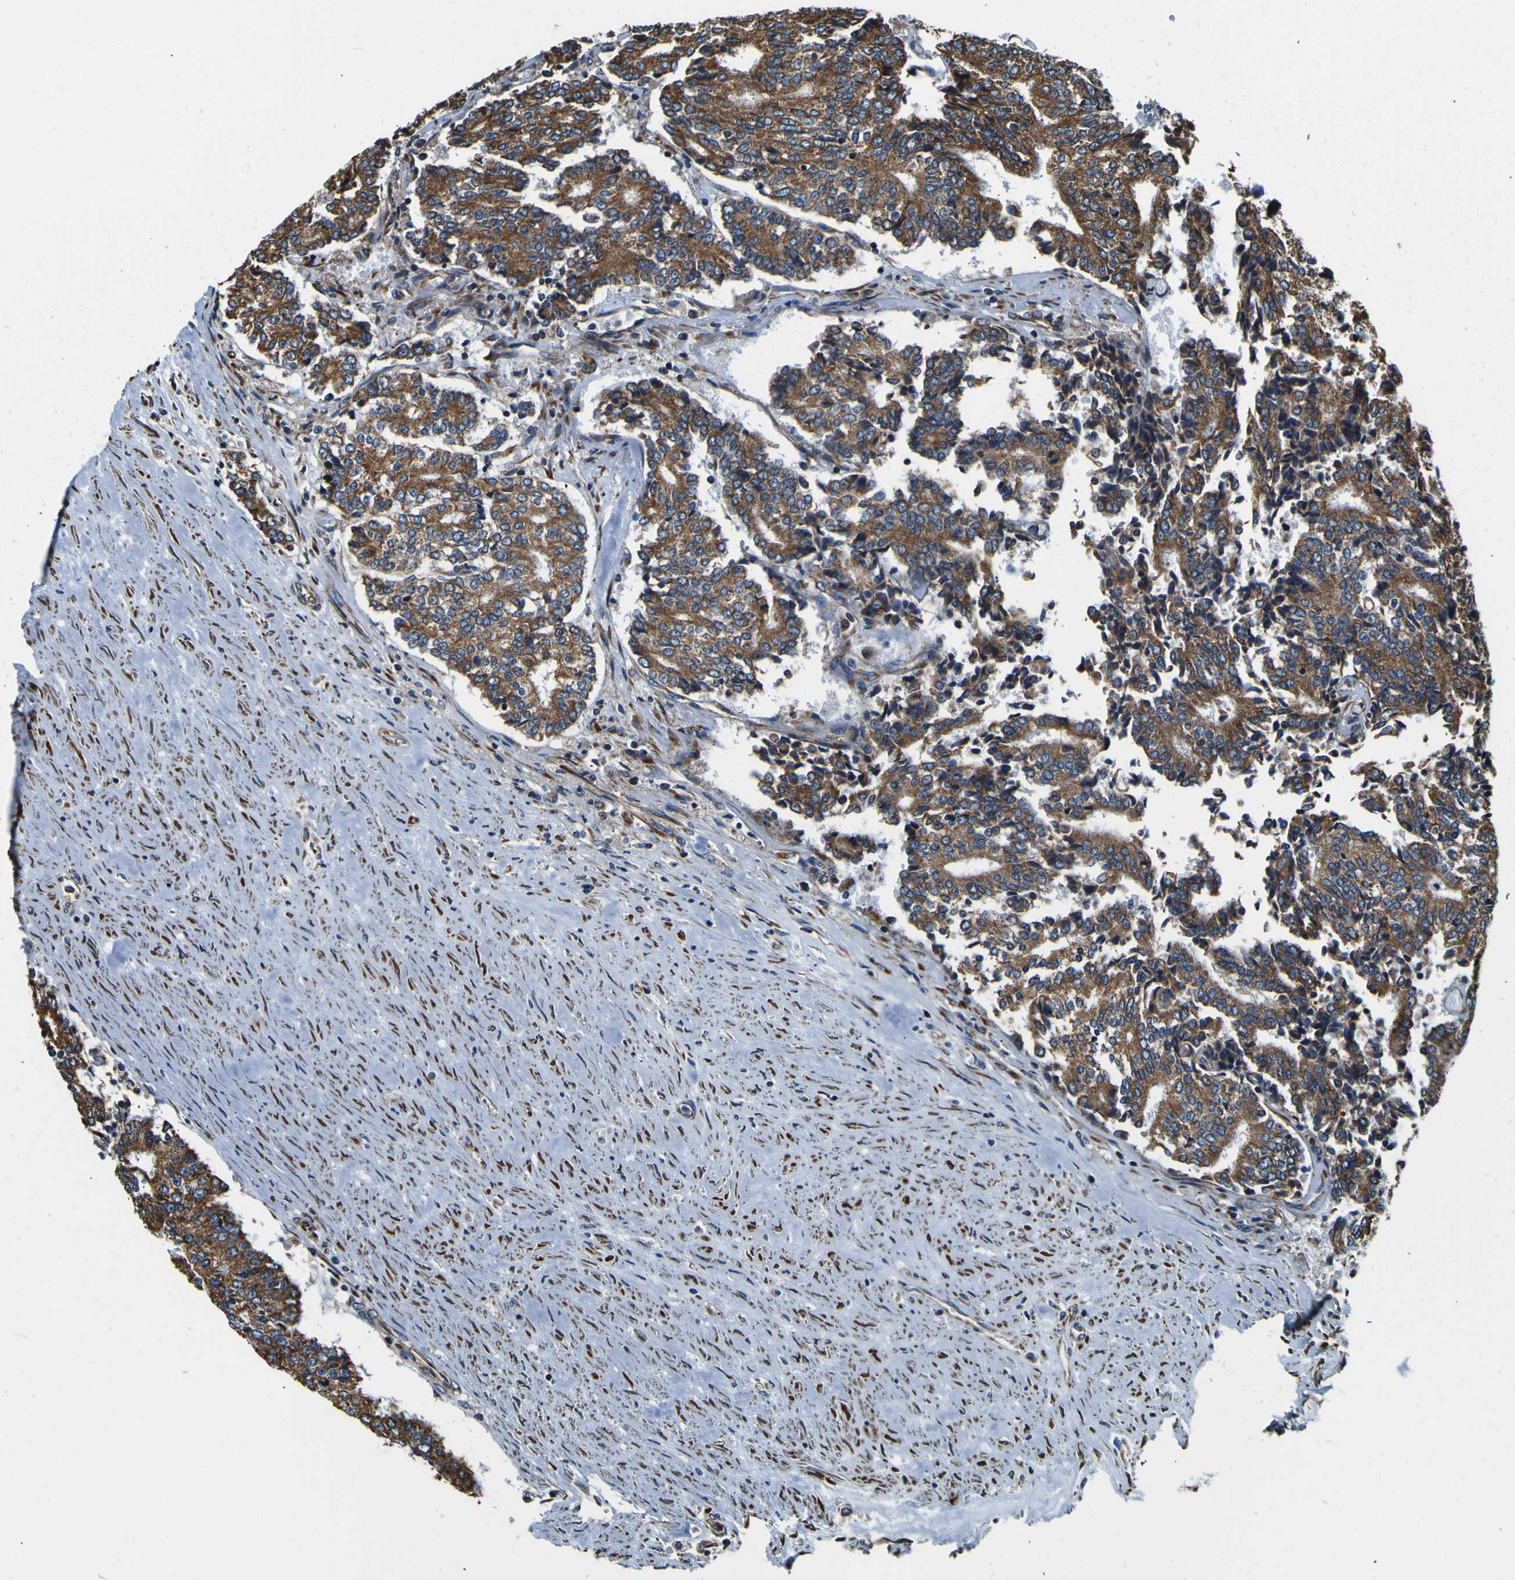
{"staining": {"intensity": "strong", "quantity": ">75%", "location": "cytoplasmic/membranous"}, "tissue": "prostate cancer", "cell_type": "Tumor cells", "image_type": "cancer", "snomed": [{"axis": "morphology", "description": "Normal tissue, NOS"}, {"axis": "morphology", "description": "Adenocarcinoma, High grade"}, {"axis": "topography", "description": "Prostate"}, {"axis": "topography", "description": "Seminal veicle"}], "caption": "Prostate cancer was stained to show a protein in brown. There is high levels of strong cytoplasmic/membranous positivity in about >75% of tumor cells.", "gene": "INPP5A", "patient": {"sex": "male", "age": 55}}